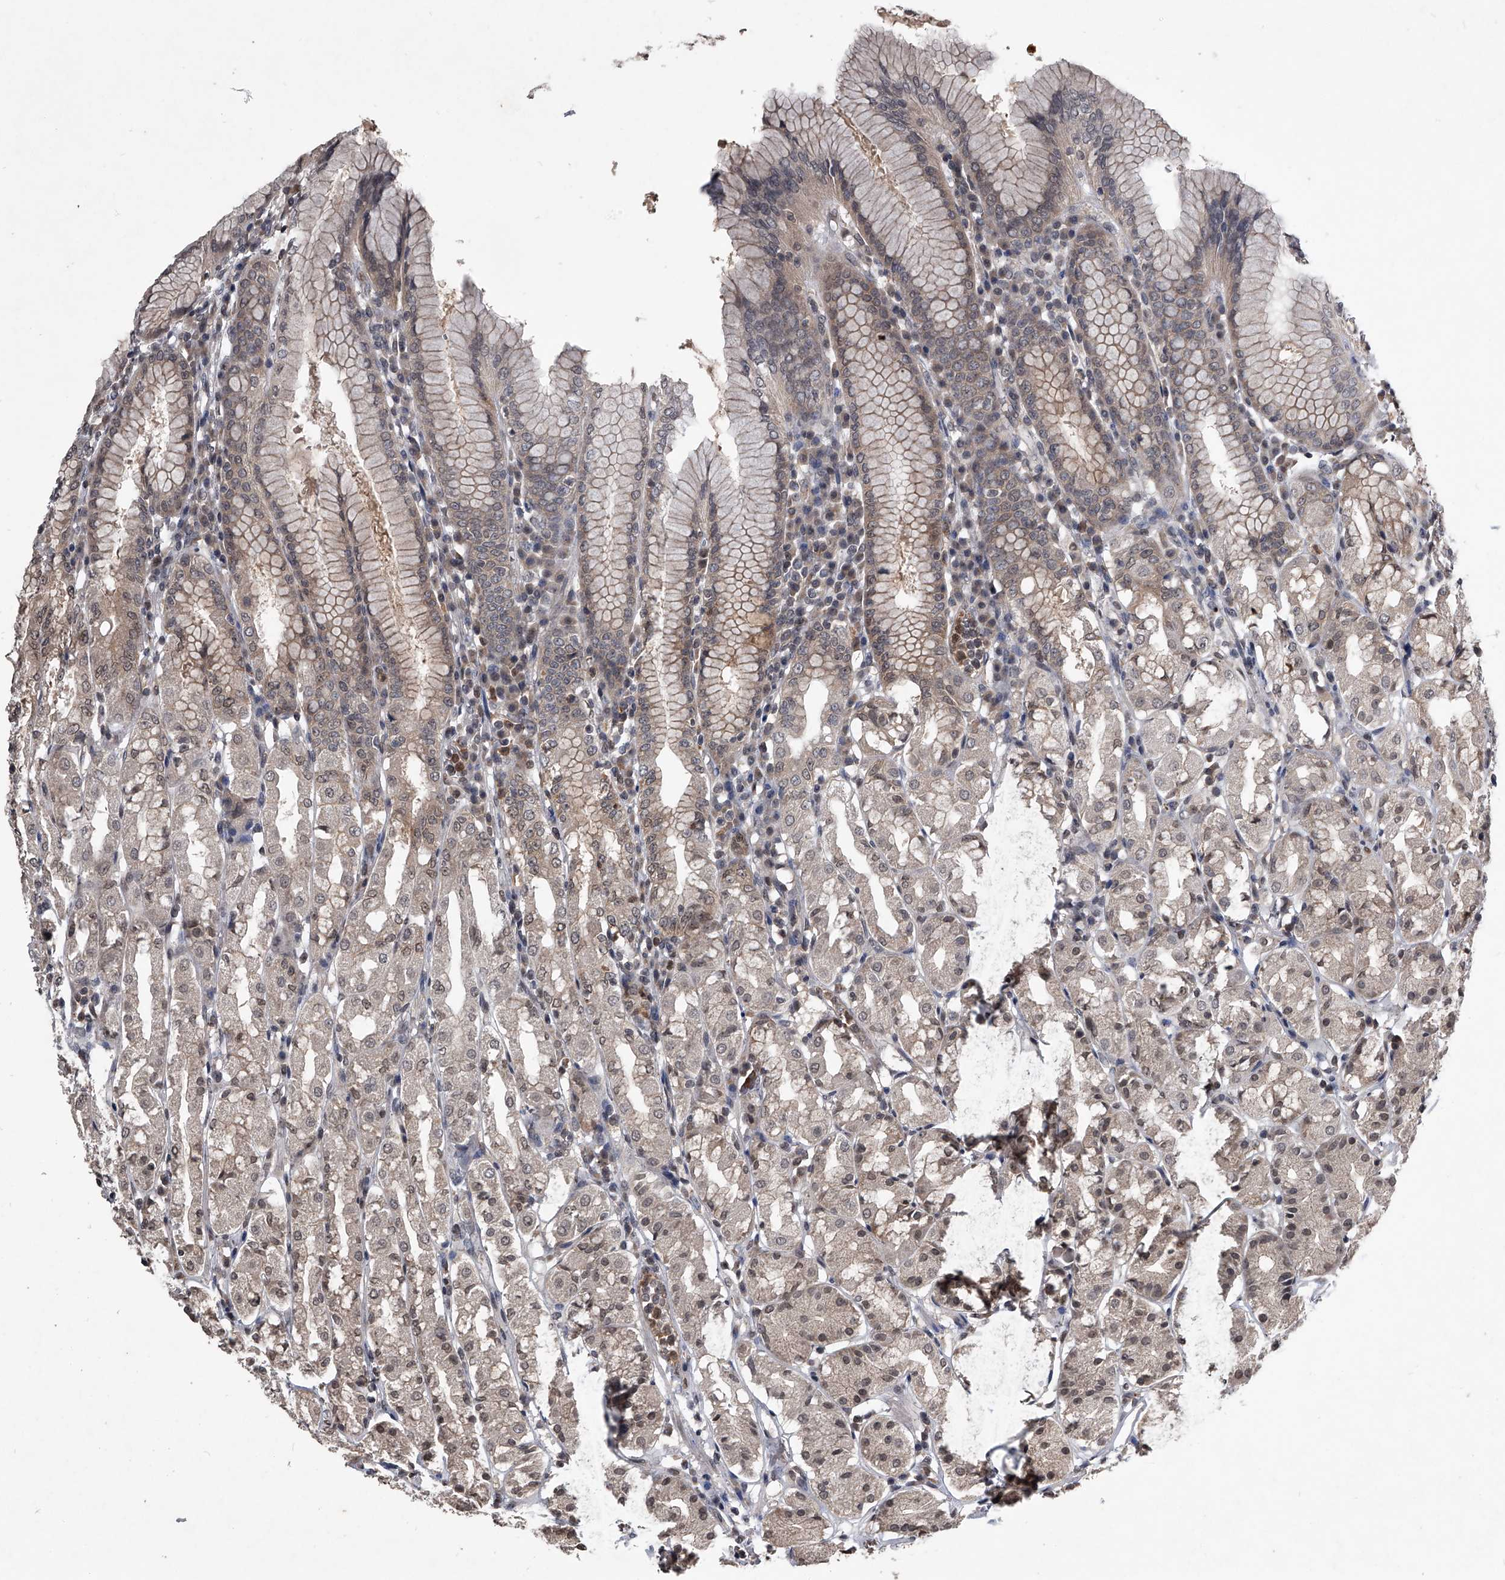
{"staining": {"intensity": "weak", "quantity": ">75%", "location": "cytoplasmic/membranous,nuclear"}, "tissue": "stomach", "cell_type": "Glandular cells", "image_type": "normal", "snomed": [{"axis": "morphology", "description": "Normal tissue, NOS"}, {"axis": "topography", "description": "Stomach"}, {"axis": "topography", "description": "Stomach, lower"}], "caption": "Immunohistochemical staining of unremarkable human stomach demonstrates low levels of weak cytoplasmic/membranous,nuclear positivity in approximately >75% of glandular cells.", "gene": "TSNAX", "patient": {"sex": "female", "age": 56}}